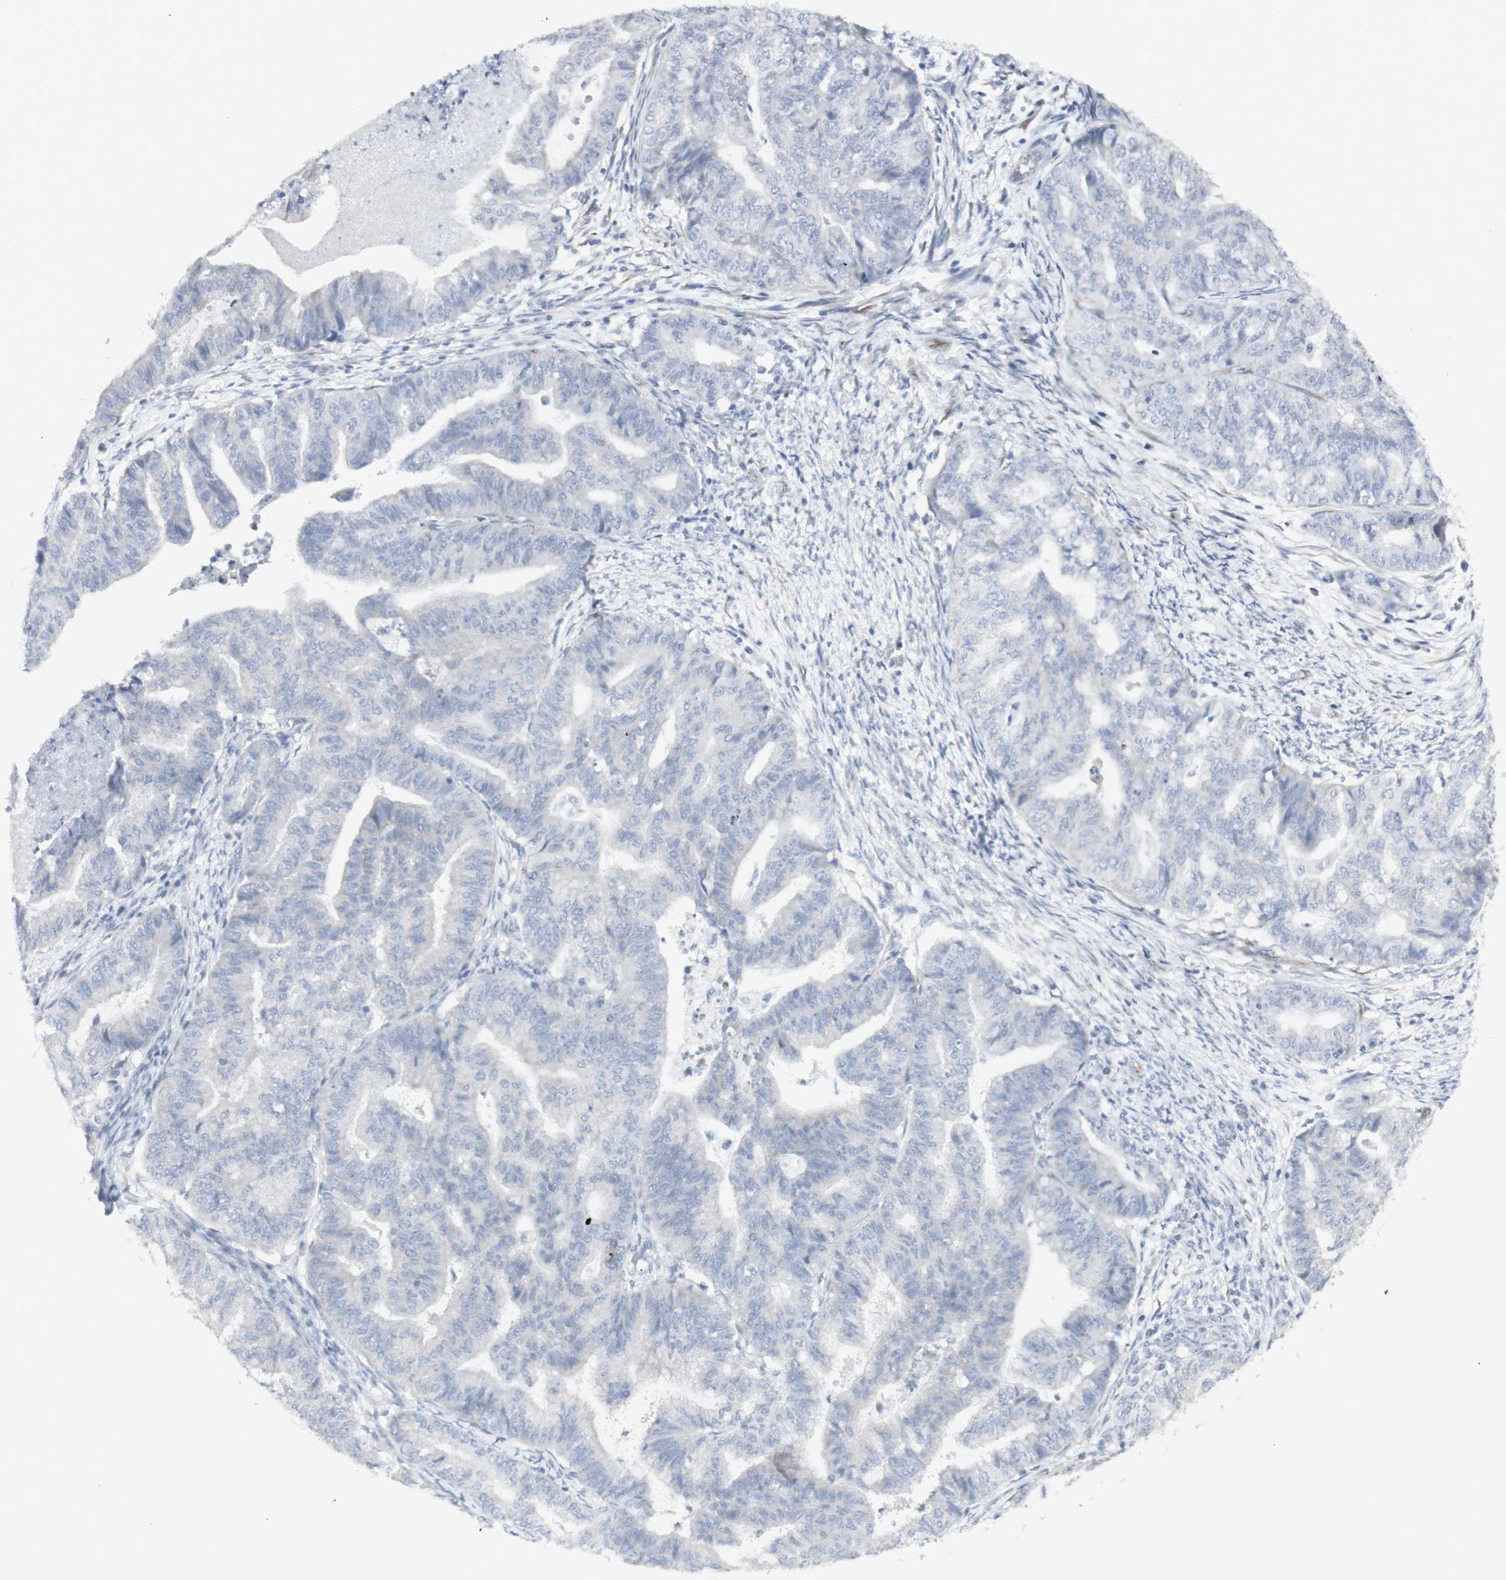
{"staining": {"intensity": "negative", "quantity": "none", "location": "none"}, "tissue": "endometrial cancer", "cell_type": "Tumor cells", "image_type": "cancer", "snomed": [{"axis": "morphology", "description": "Adenocarcinoma, NOS"}, {"axis": "topography", "description": "Endometrium"}], "caption": "IHC photomicrograph of neoplastic tissue: human adenocarcinoma (endometrial) stained with DAB (3,3'-diaminobenzidine) displays no significant protein staining in tumor cells.", "gene": "ENSG00000198211", "patient": {"sex": "female", "age": 79}}